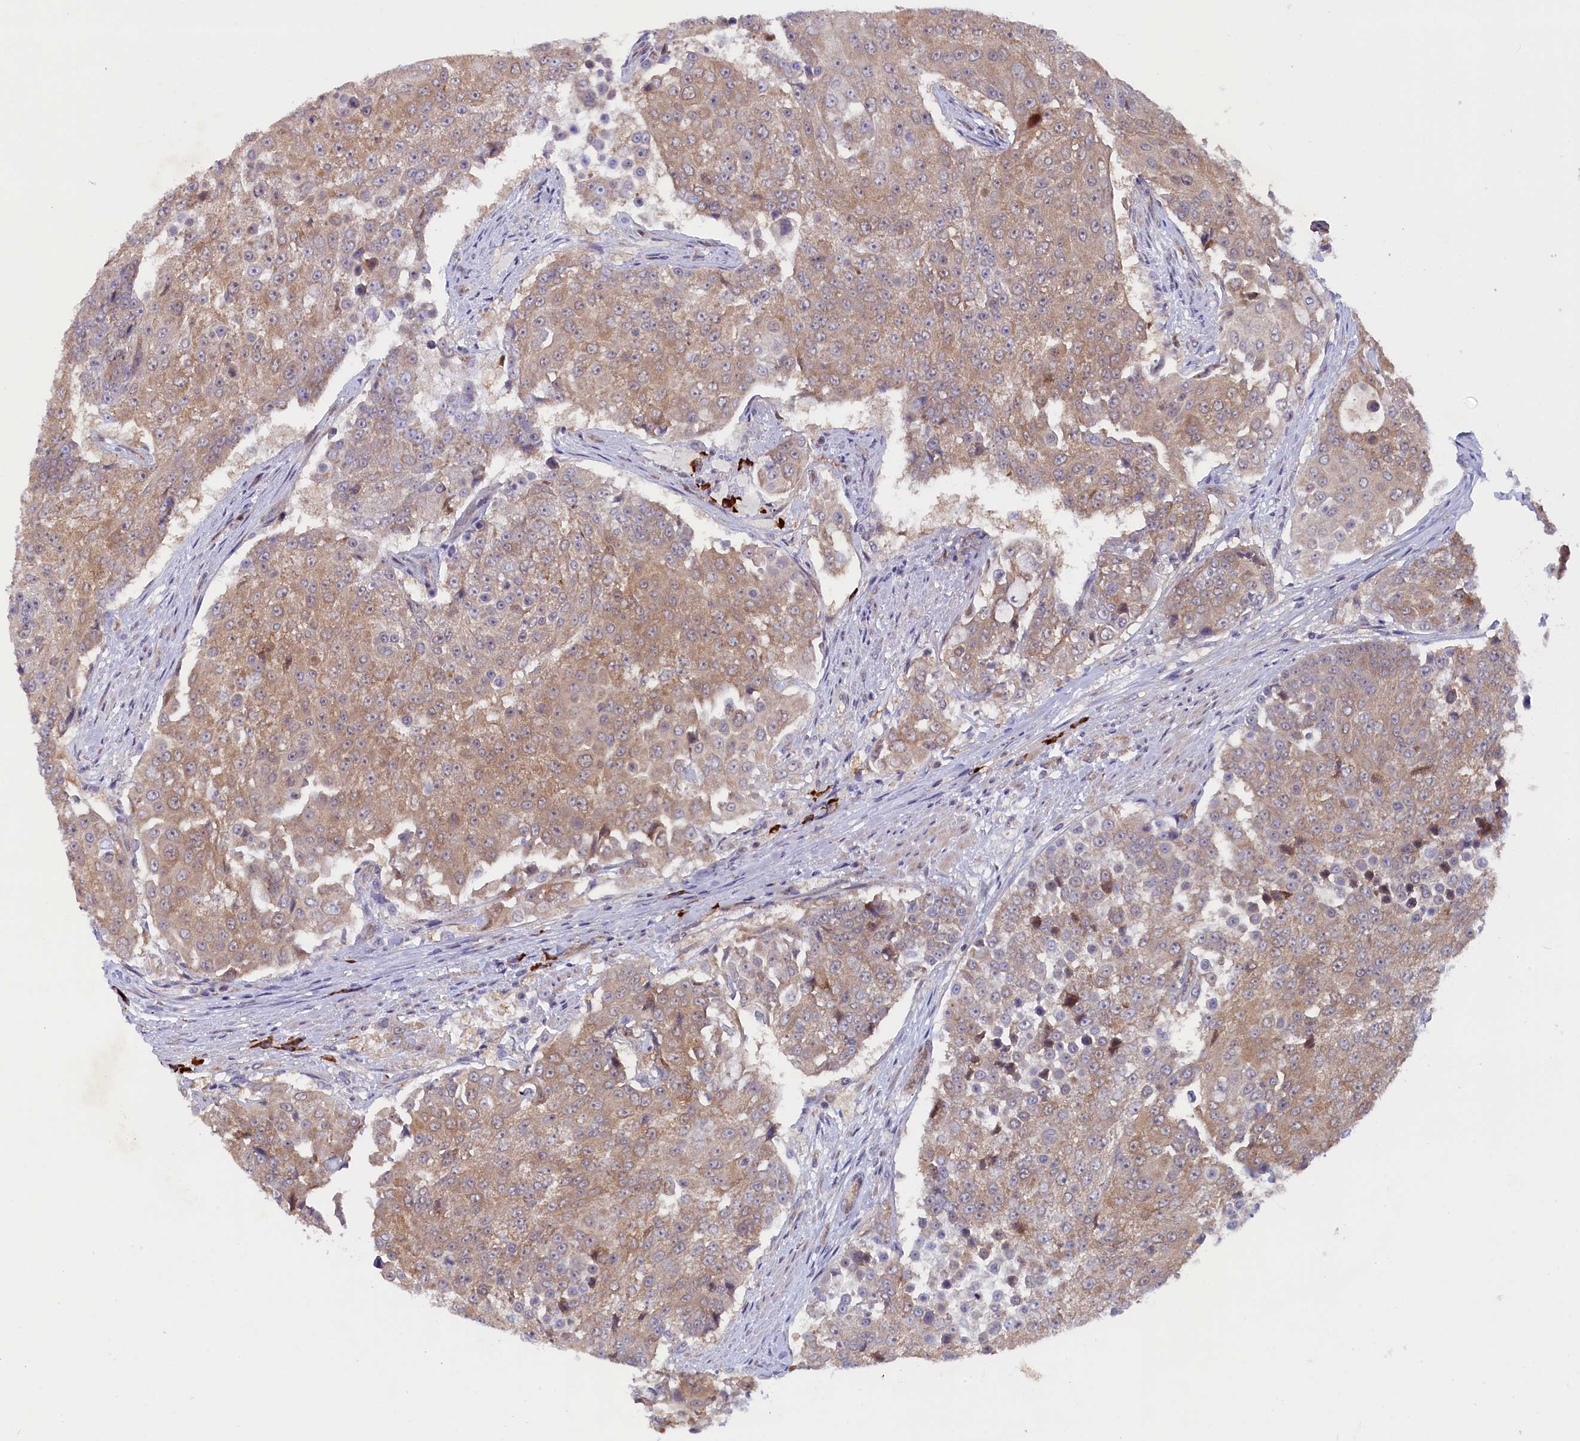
{"staining": {"intensity": "moderate", "quantity": ">75%", "location": "cytoplasmic/membranous"}, "tissue": "urothelial cancer", "cell_type": "Tumor cells", "image_type": "cancer", "snomed": [{"axis": "morphology", "description": "Urothelial carcinoma, High grade"}, {"axis": "topography", "description": "Urinary bladder"}], "caption": "A micrograph showing moderate cytoplasmic/membranous expression in about >75% of tumor cells in urothelial cancer, as visualized by brown immunohistochemical staining.", "gene": "JPT2", "patient": {"sex": "female", "age": 63}}